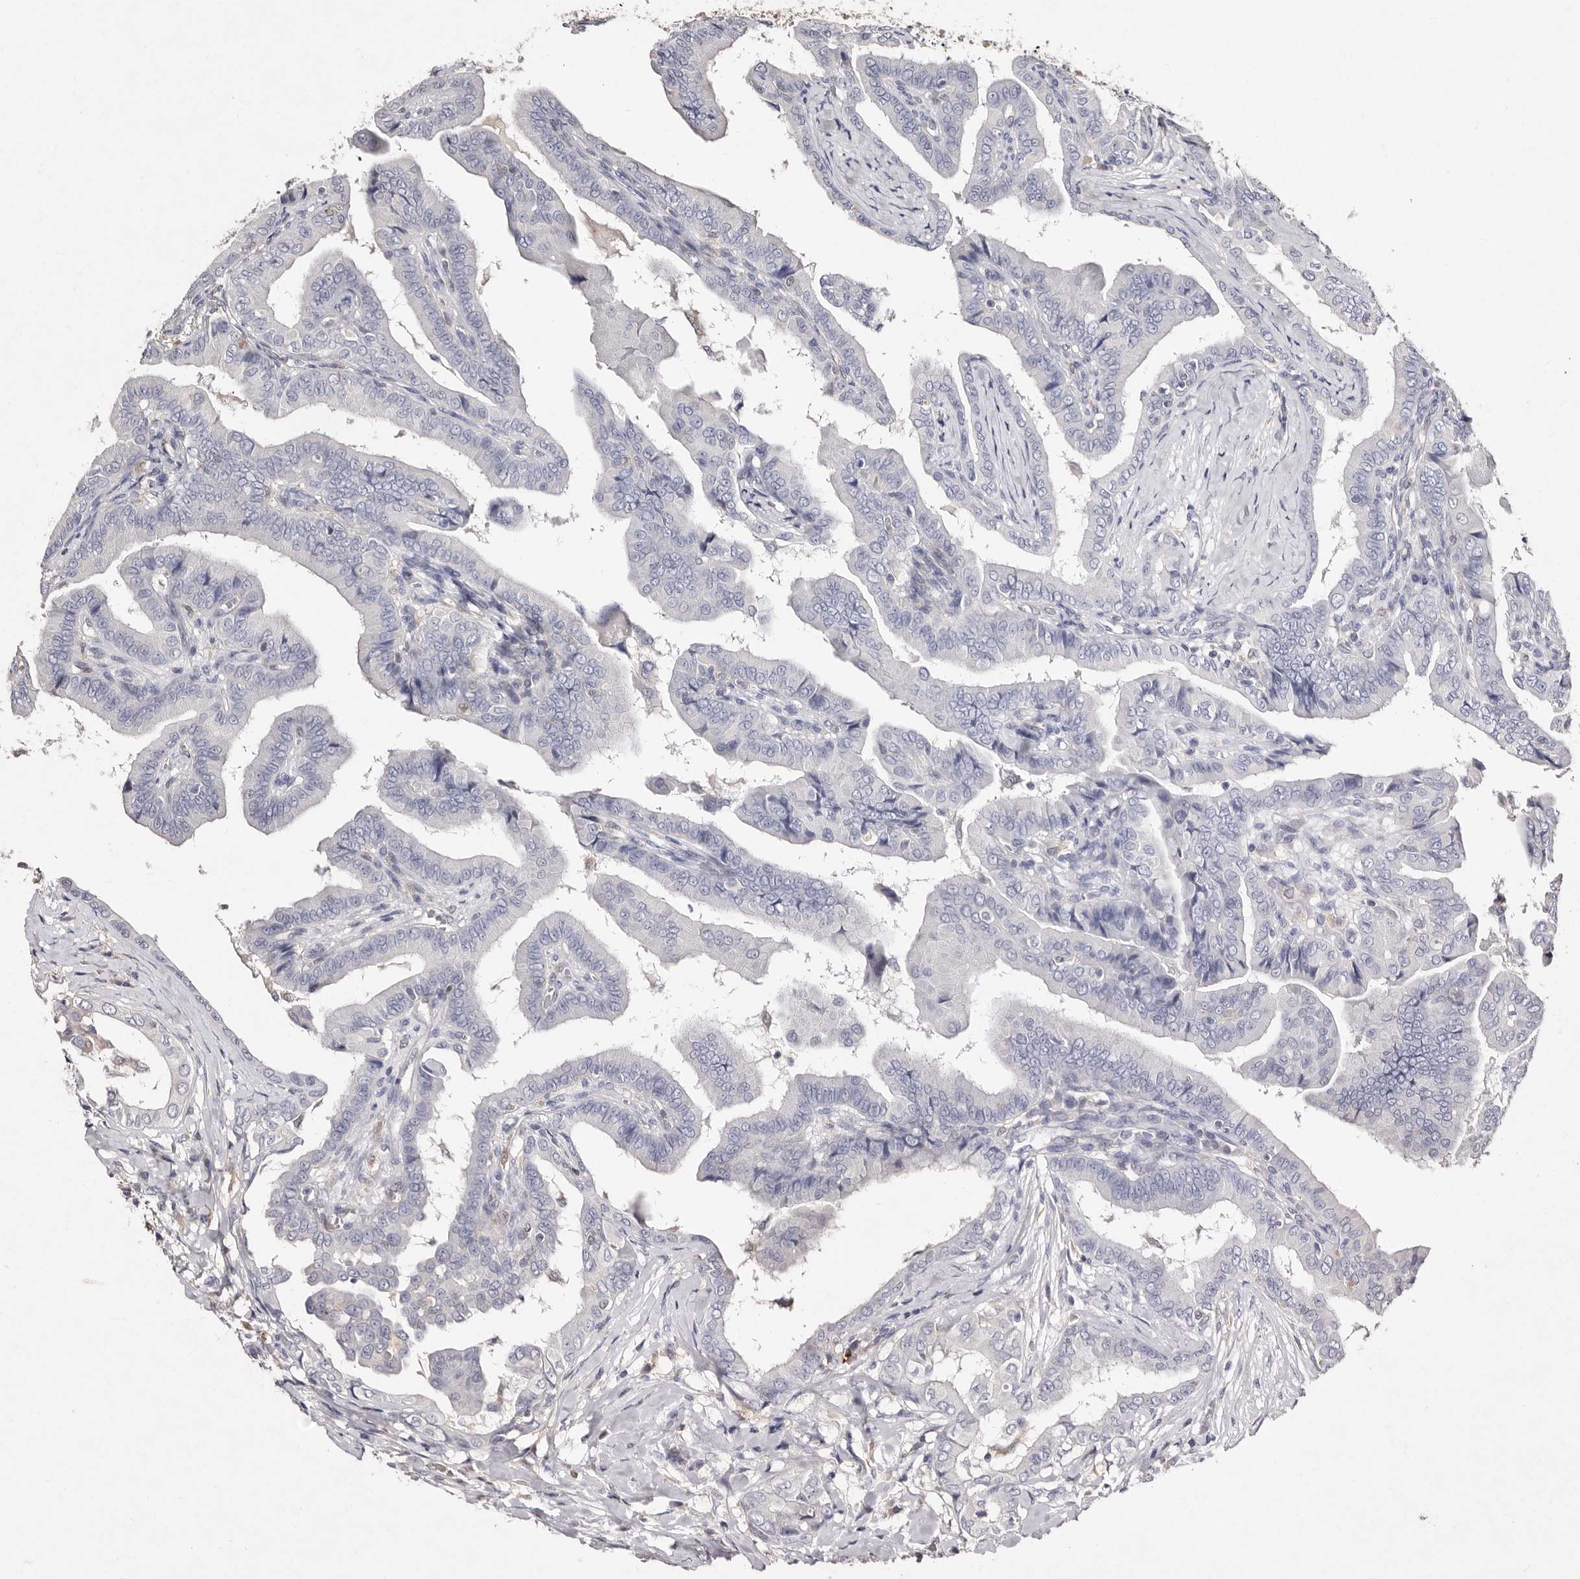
{"staining": {"intensity": "negative", "quantity": "none", "location": "none"}, "tissue": "thyroid cancer", "cell_type": "Tumor cells", "image_type": "cancer", "snomed": [{"axis": "morphology", "description": "Papillary adenocarcinoma, NOS"}, {"axis": "topography", "description": "Thyroid gland"}], "caption": "Thyroid cancer stained for a protein using immunohistochemistry demonstrates no expression tumor cells.", "gene": "GIMAP4", "patient": {"sex": "male", "age": 33}}